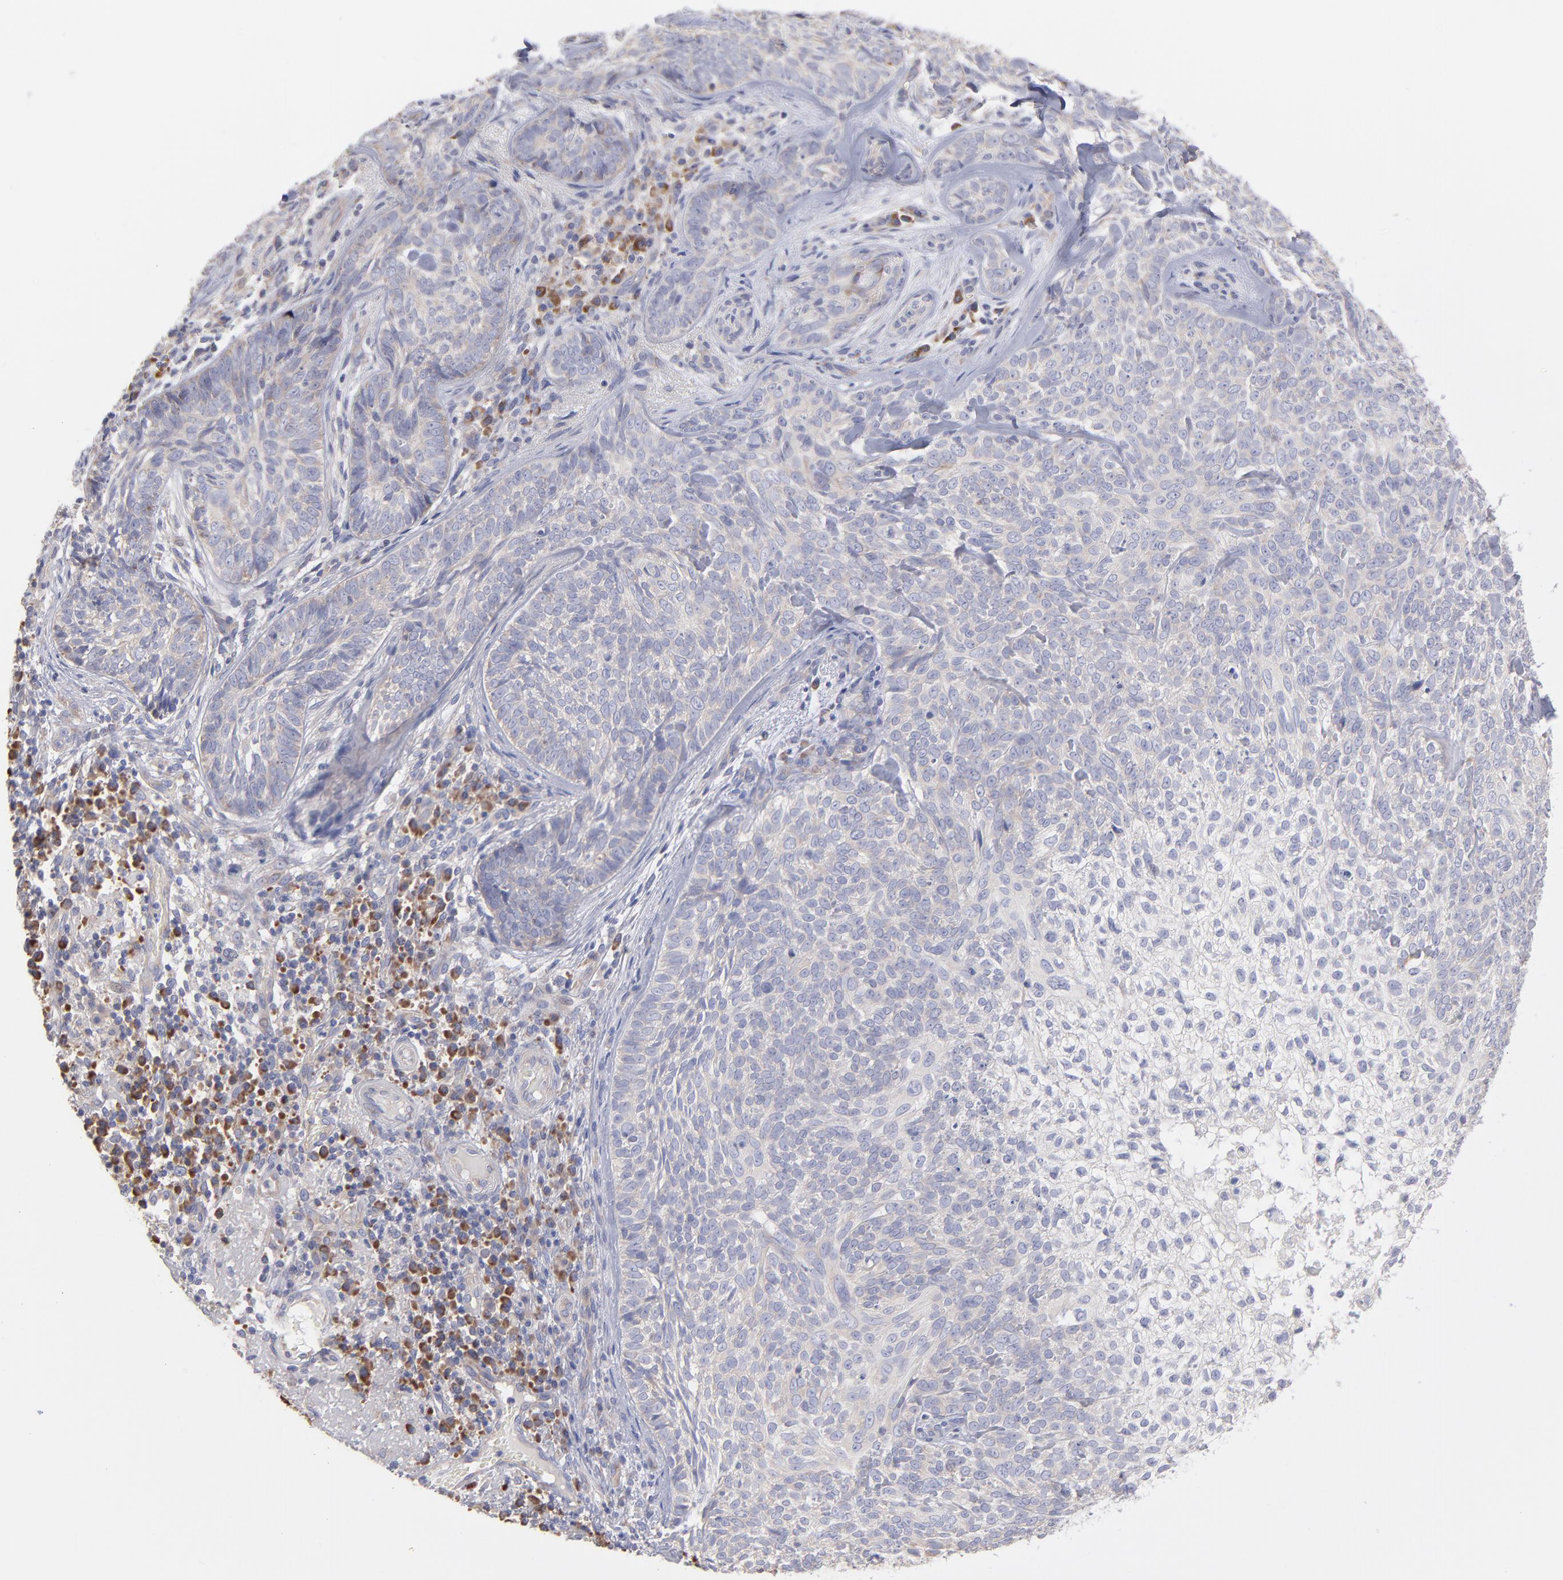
{"staining": {"intensity": "negative", "quantity": "none", "location": "none"}, "tissue": "skin cancer", "cell_type": "Tumor cells", "image_type": "cancer", "snomed": [{"axis": "morphology", "description": "Basal cell carcinoma"}, {"axis": "topography", "description": "Skin"}], "caption": "Immunohistochemistry (IHC) image of neoplastic tissue: human skin cancer (basal cell carcinoma) stained with DAB reveals no significant protein expression in tumor cells.", "gene": "RPLP0", "patient": {"sex": "male", "age": 72}}